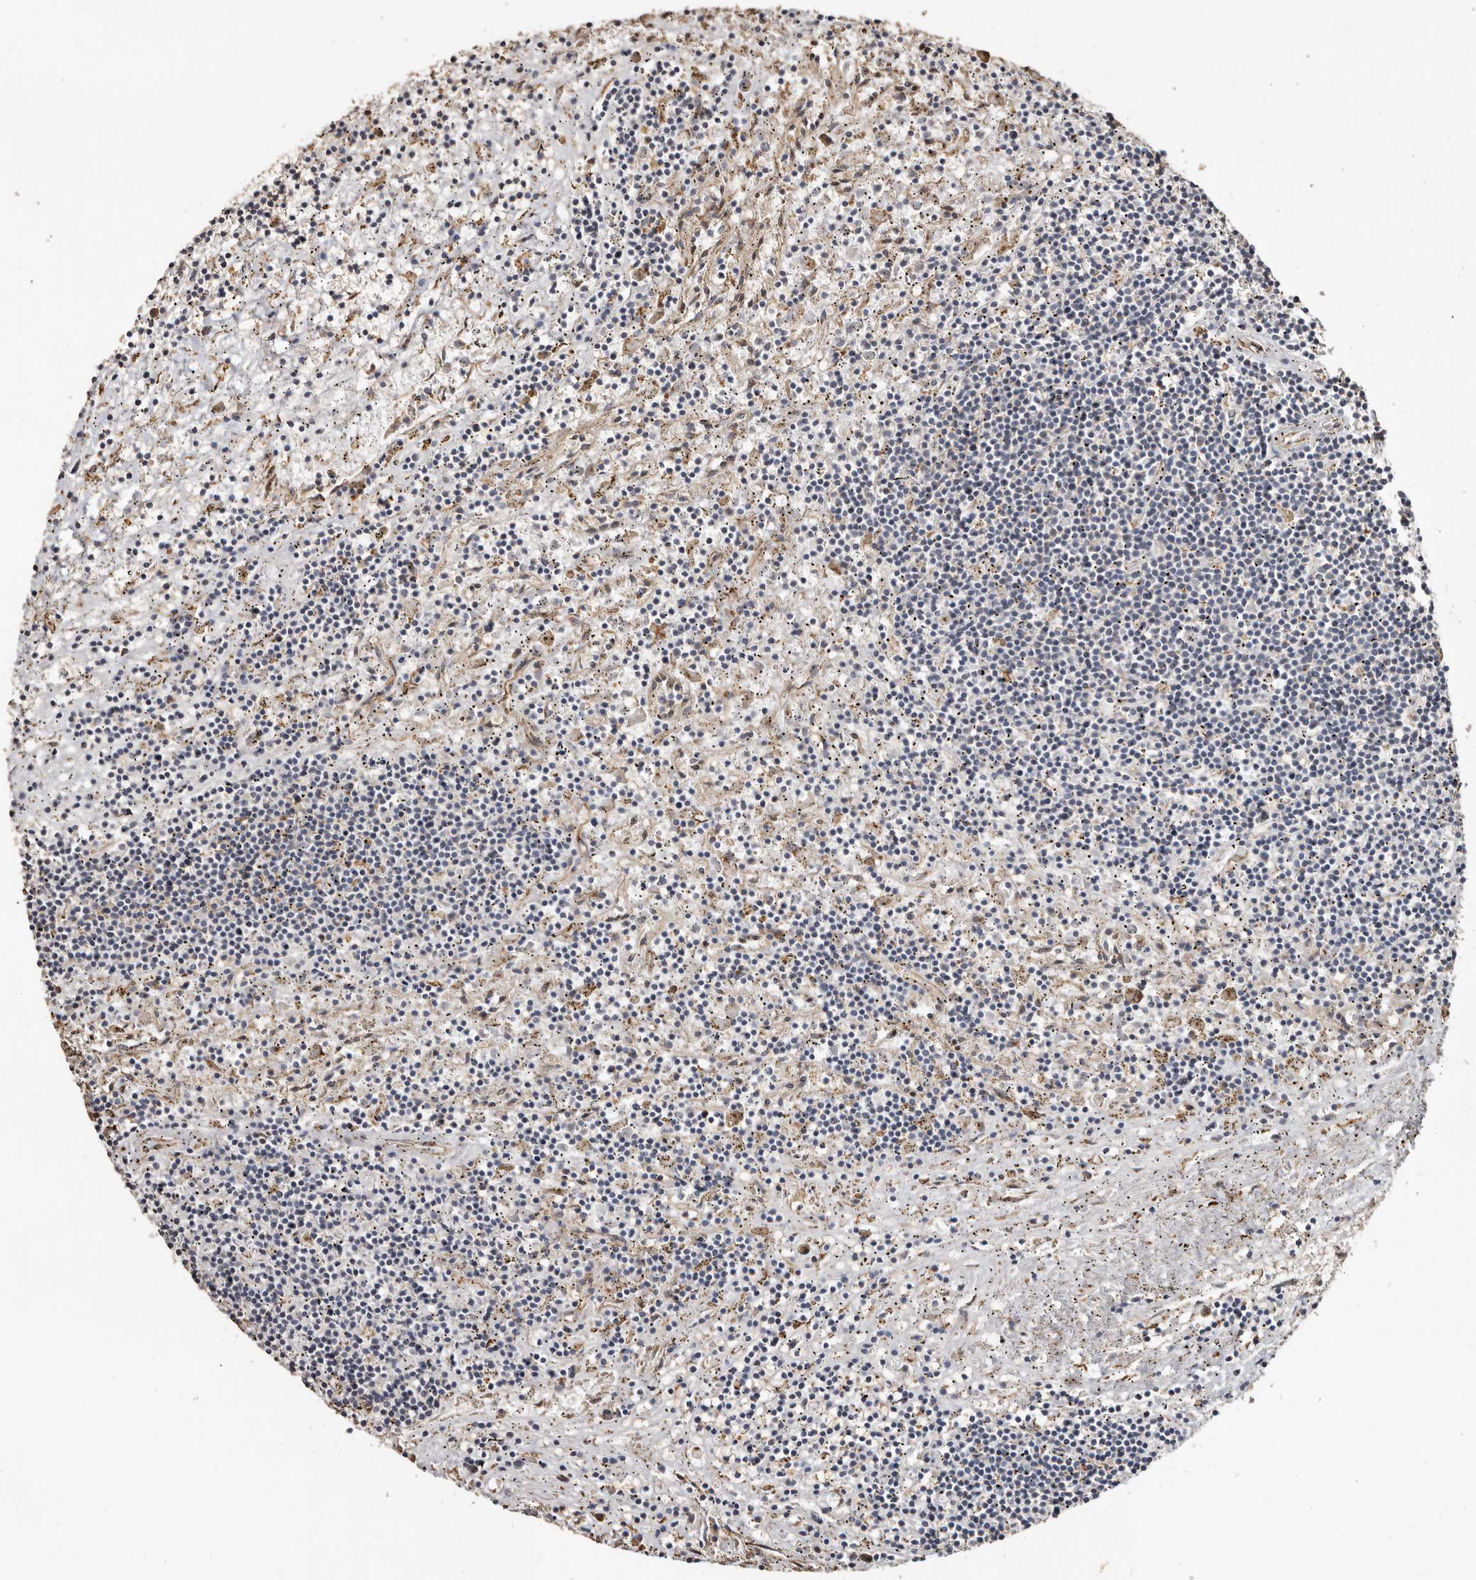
{"staining": {"intensity": "negative", "quantity": "none", "location": "none"}, "tissue": "lymphoma", "cell_type": "Tumor cells", "image_type": "cancer", "snomed": [{"axis": "morphology", "description": "Malignant lymphoma, non-Hodgkin's type, Low grade"}, {"axis": "topography", "description": "Spleen"}], "caption": "Photomicrograph shows no protein positivity in tumor cells of lymphoma tissue. (Brightfield microscopy of DAB (3,3'-diaminobenzidine) immunohistochemistry (IHC) at high magnification).", "gene": "ENTREP1", "patient": {"sex": "male", "age": 76}}